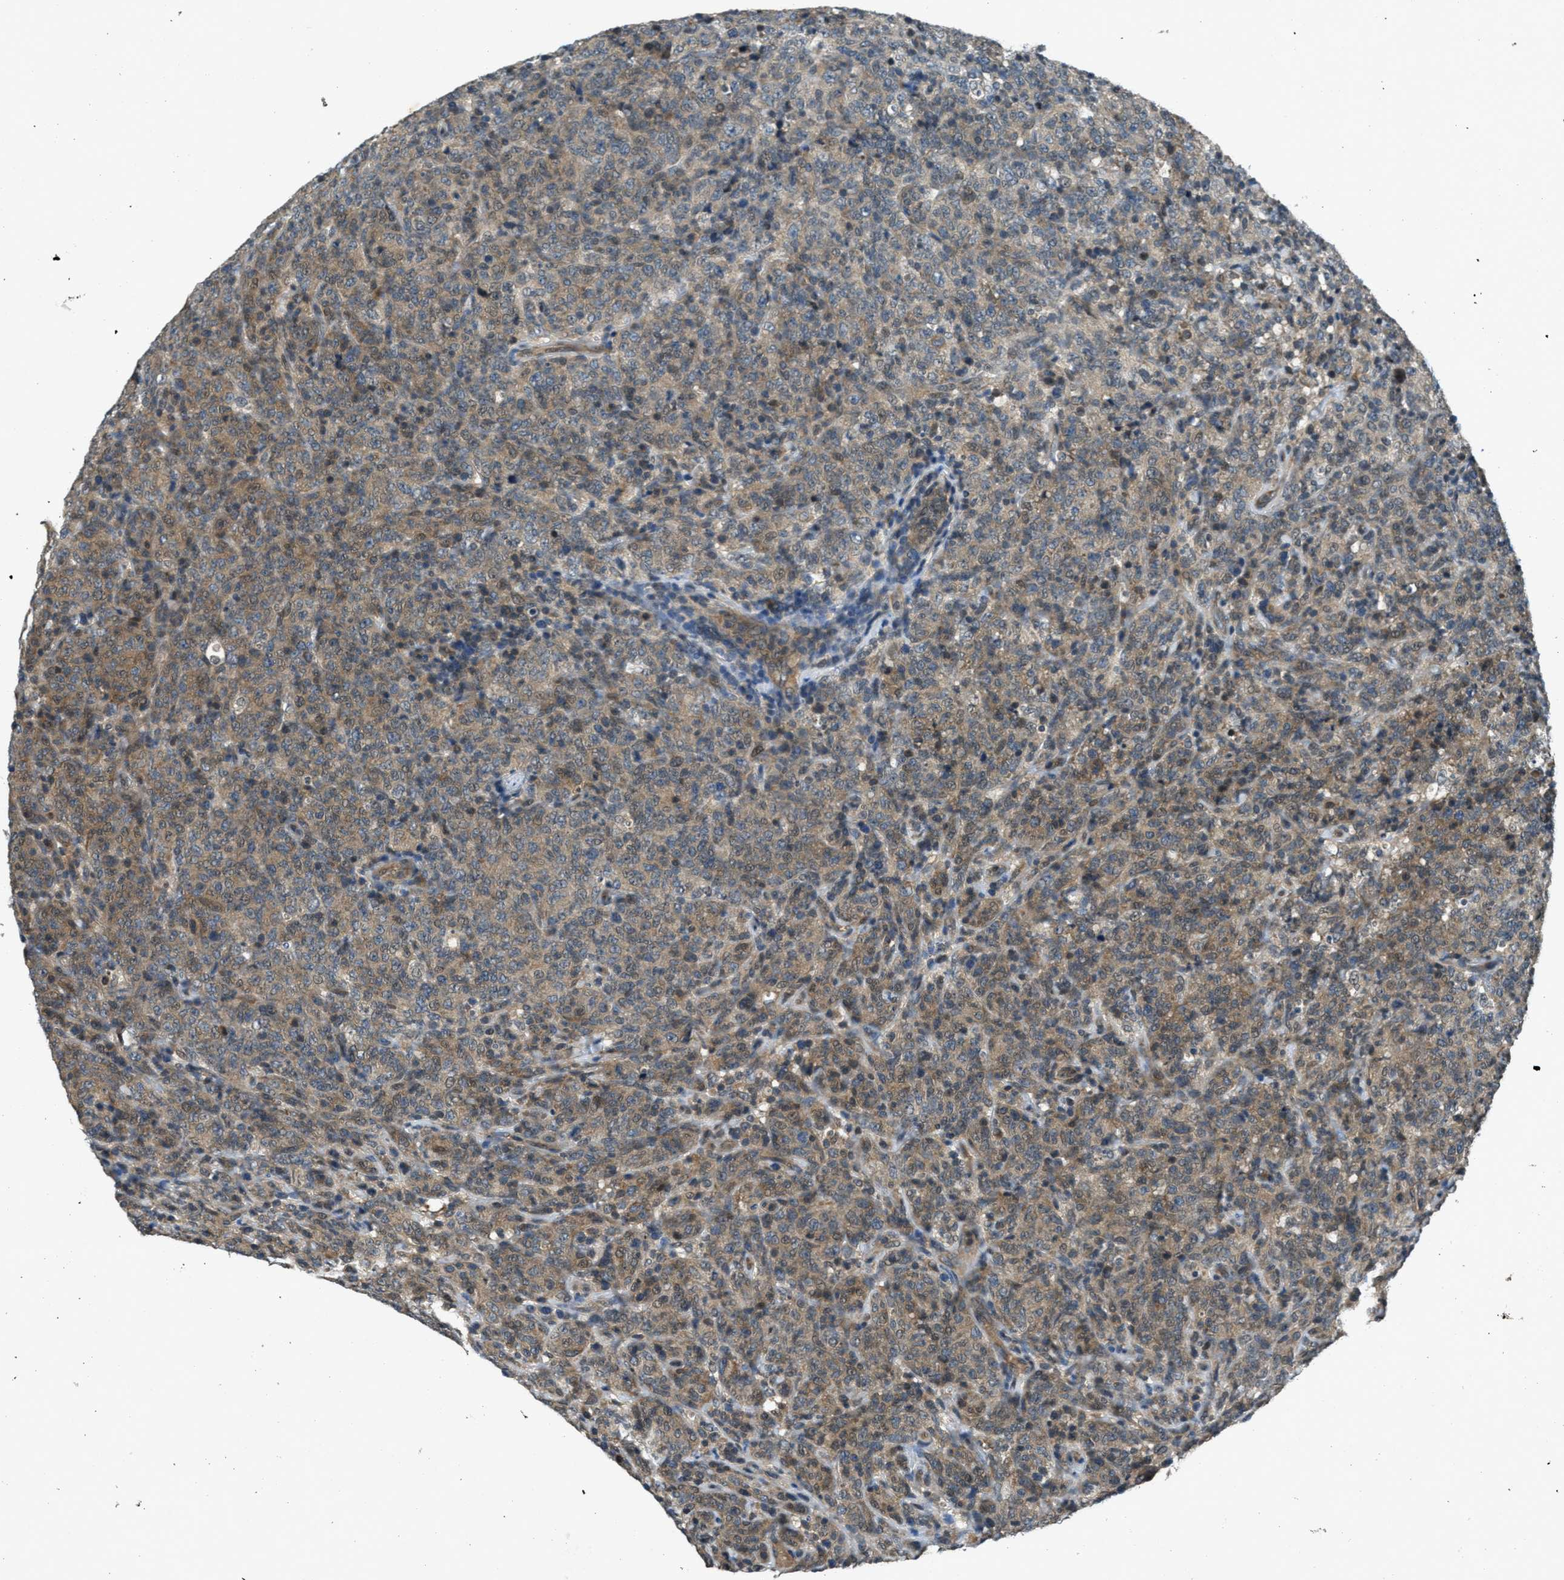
{"staining": {"intensity": "weak", "quantity": "25%-75%", "location": "cytoplasmic/membranous"}, "tissue": "lymphoma", "cell_type": "Tumor cells", "image_type": "cancer", "snomed": [{"axis": "morphology", "description": "Malignant lymphoma, non-Hodgkin's type, High grade"}, {"axis": "topography", "description": "Tonsil"}], "caption": "Tumor cells show weak cytoplasmic/membranous positivity in approximately 25%-75% of cells in lymphoma.", "gene": "DUSP6", "patient": {"sex": "female", "age": 36}}